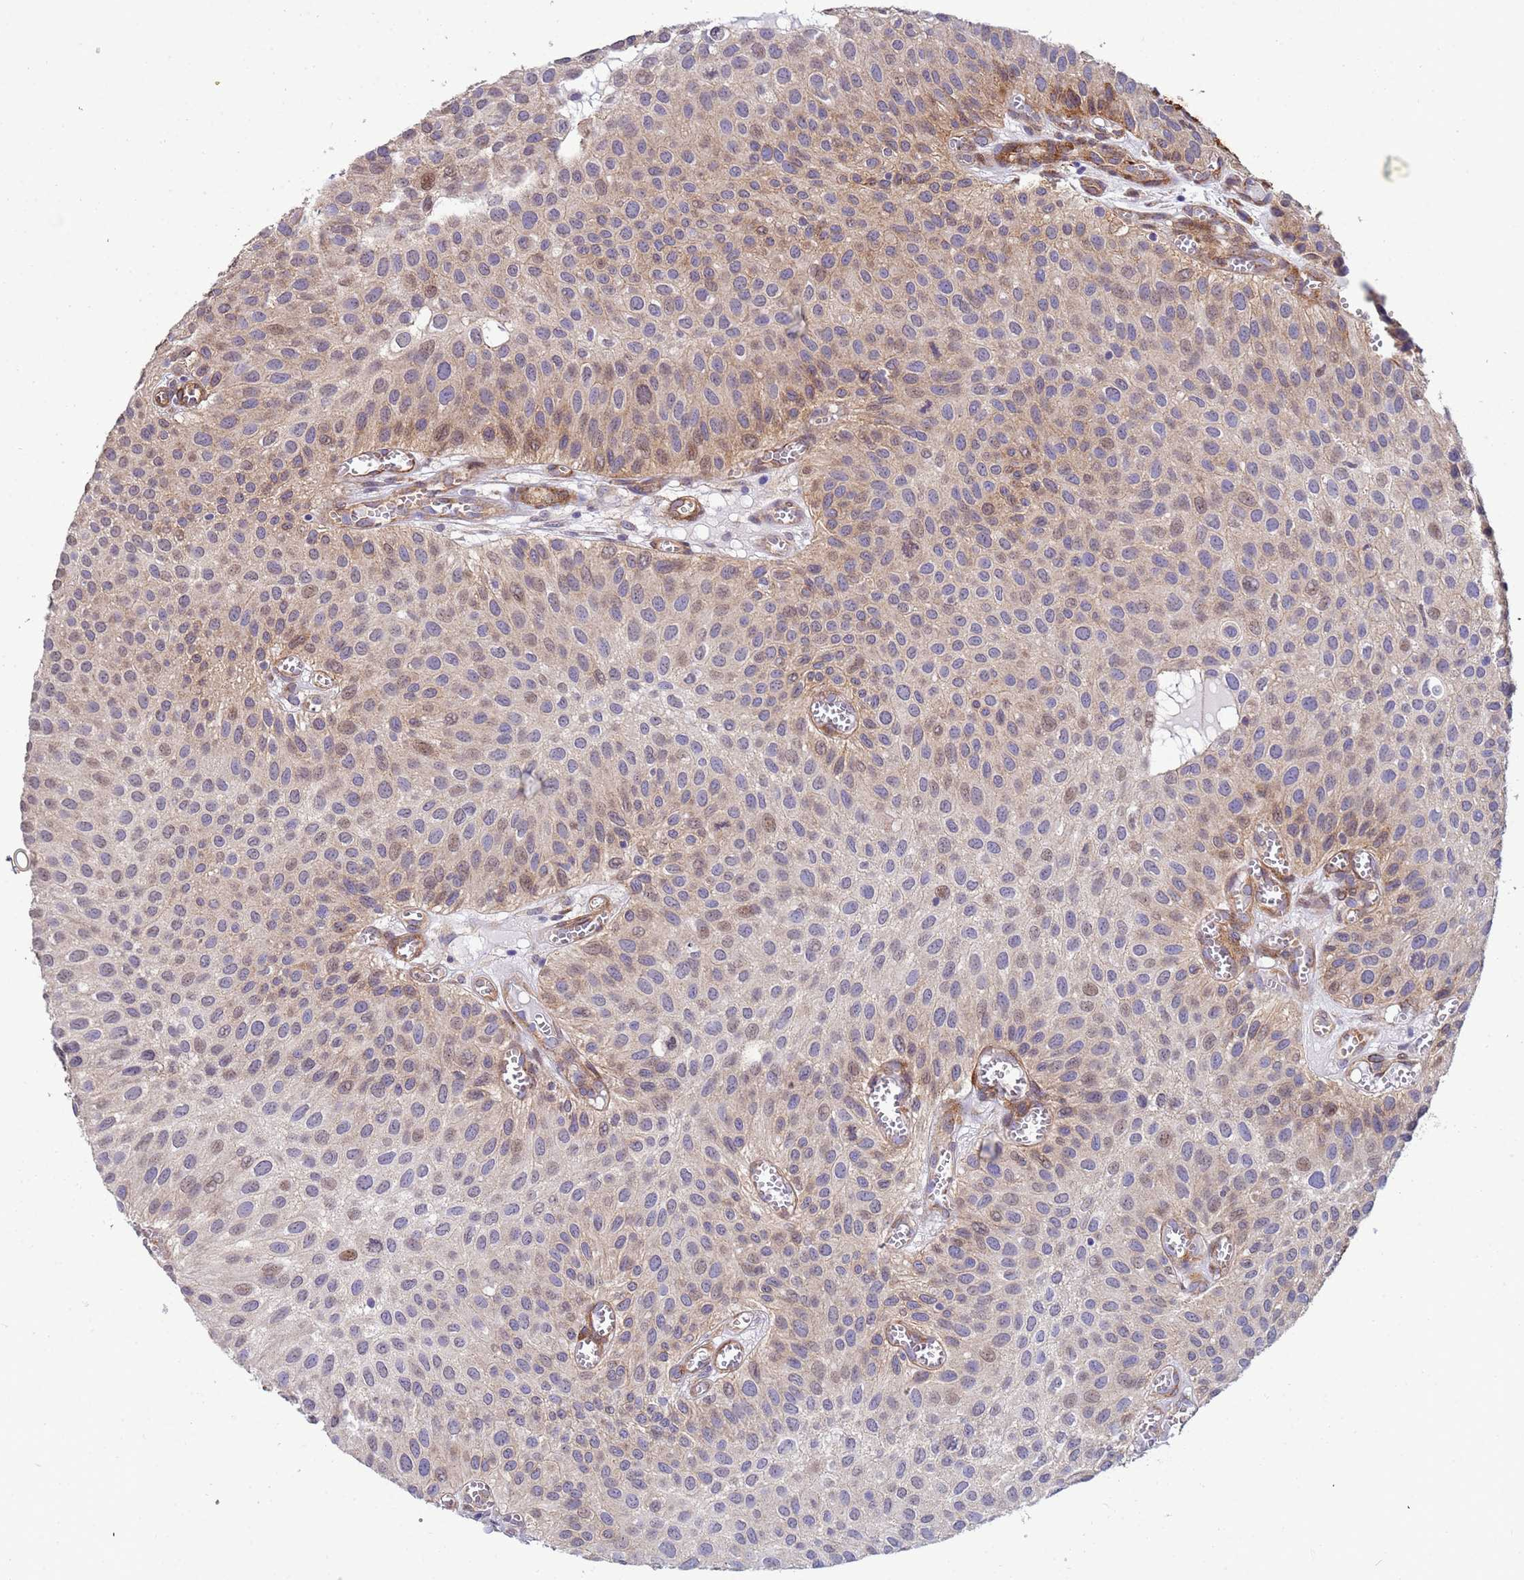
{"staining": {"intensity": "weak", "quantity": "25%-75%", "location": "cytoplasmic/membranous,nuclear"}, "tissue": "urothelial cancer", "cell_type": "Tumor cells", "image_type": "cancer", "snomed": [{"axis": "morphology", "description": "Urothelial carcinoma, Low grade"}, {"axis": "topography", "description": "Urinary bladder"}], "caption": "Weak cytoplasmic/membranous and nuclear staining for a protein is seen in about 25%-75% of tumor cells of urothelial cancer using immunohistochemistry.", "gene": "TRIP6", "patient": {"sex": "male", "age": 88}}